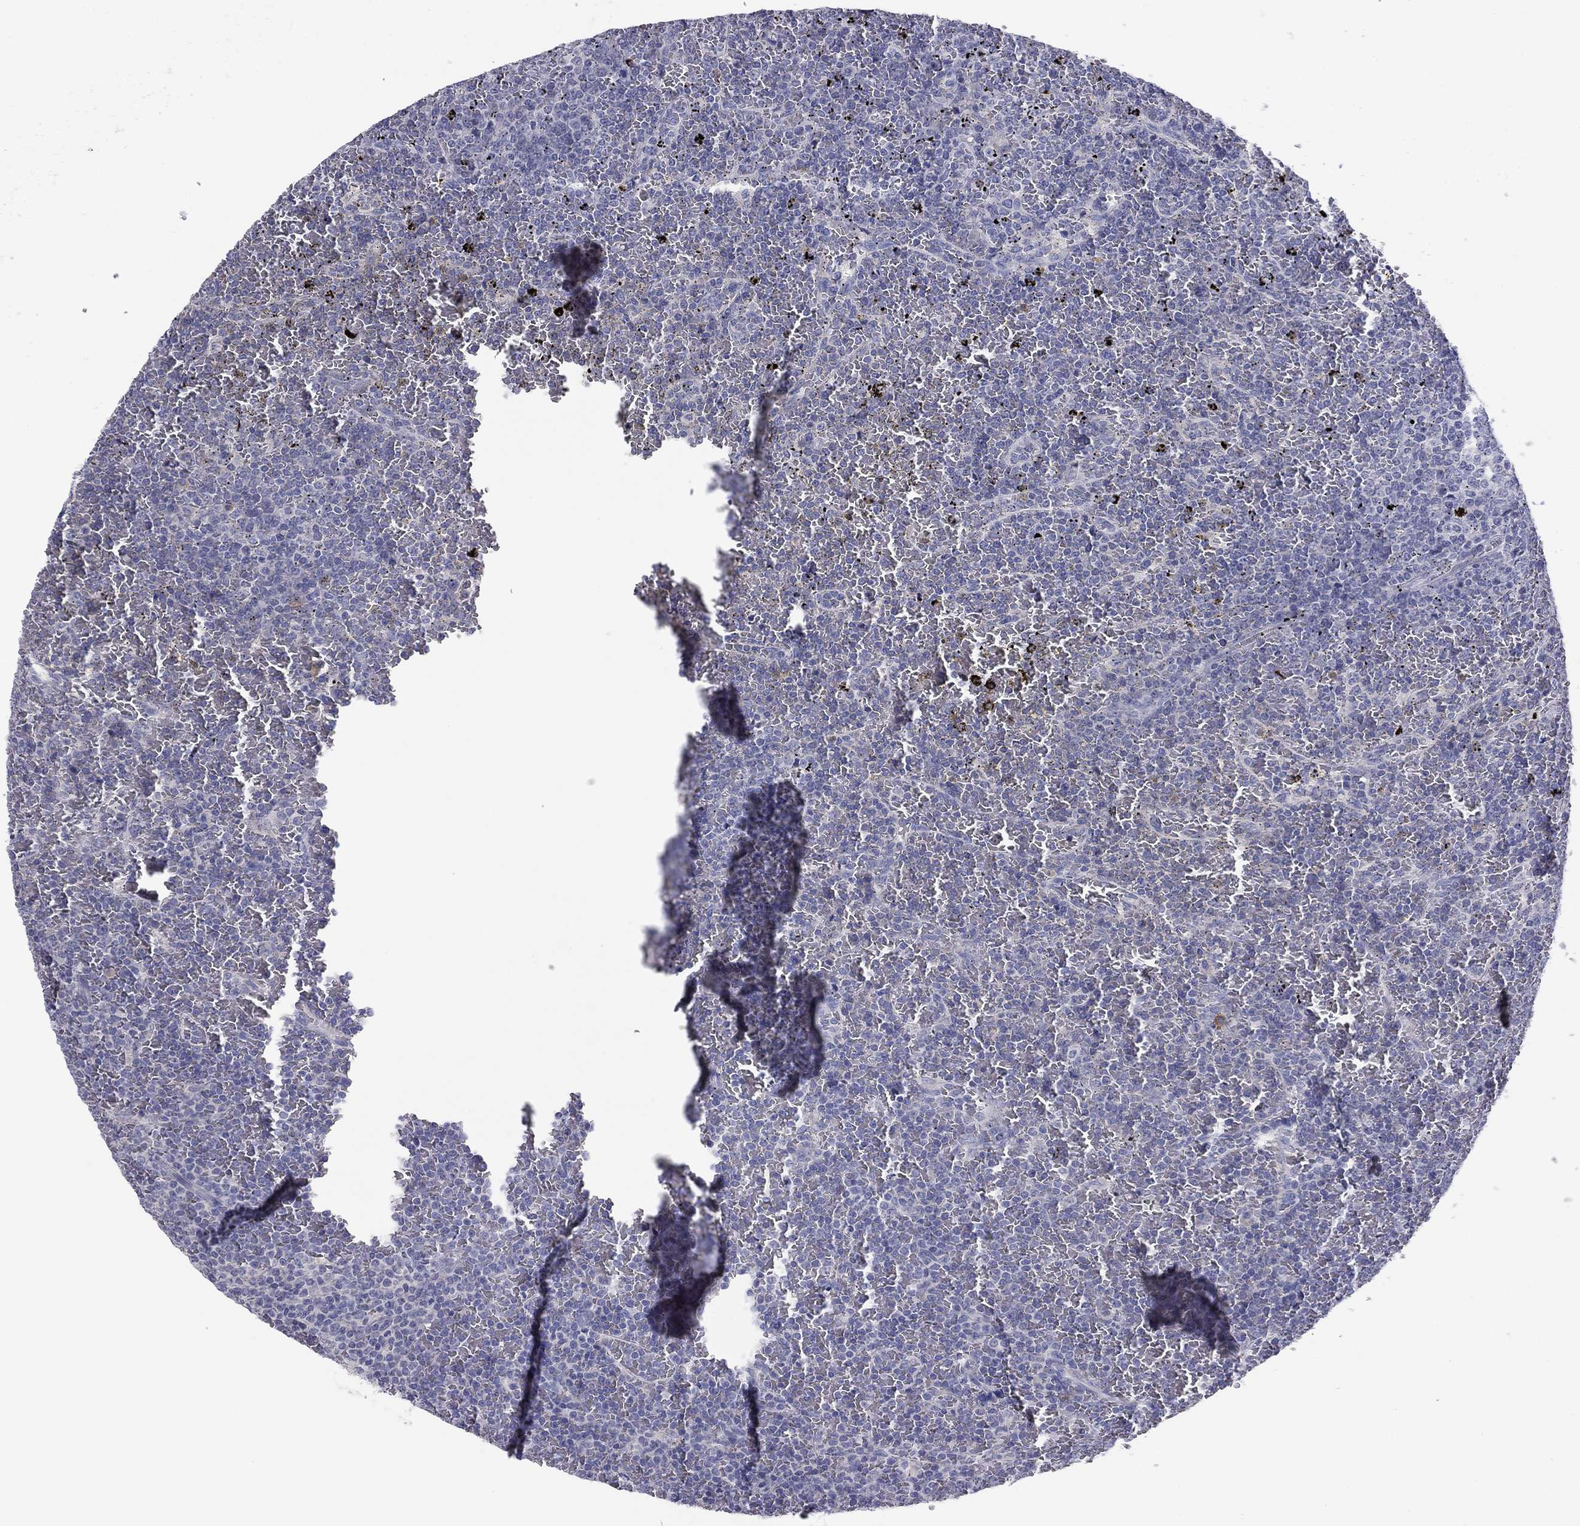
{"staining": {"intensity": "negative", "quantity": "none", "location": "none"}, "tissue": "lymphoma", "cell_type": "Tumor cells", "image_type": "cancer", "snomed": [{"axis": "morphology", "description": "Malignant lymphoma, non-Hodgkin's type, Low grade"}, {"axis": "topography", "description": "Spleen"}], "caption": "The micrograph exhibits no significant expression in tumor cells of lymphoma.", "gene": "GRK7", "patient": {"sex": "female", "age": 77}}